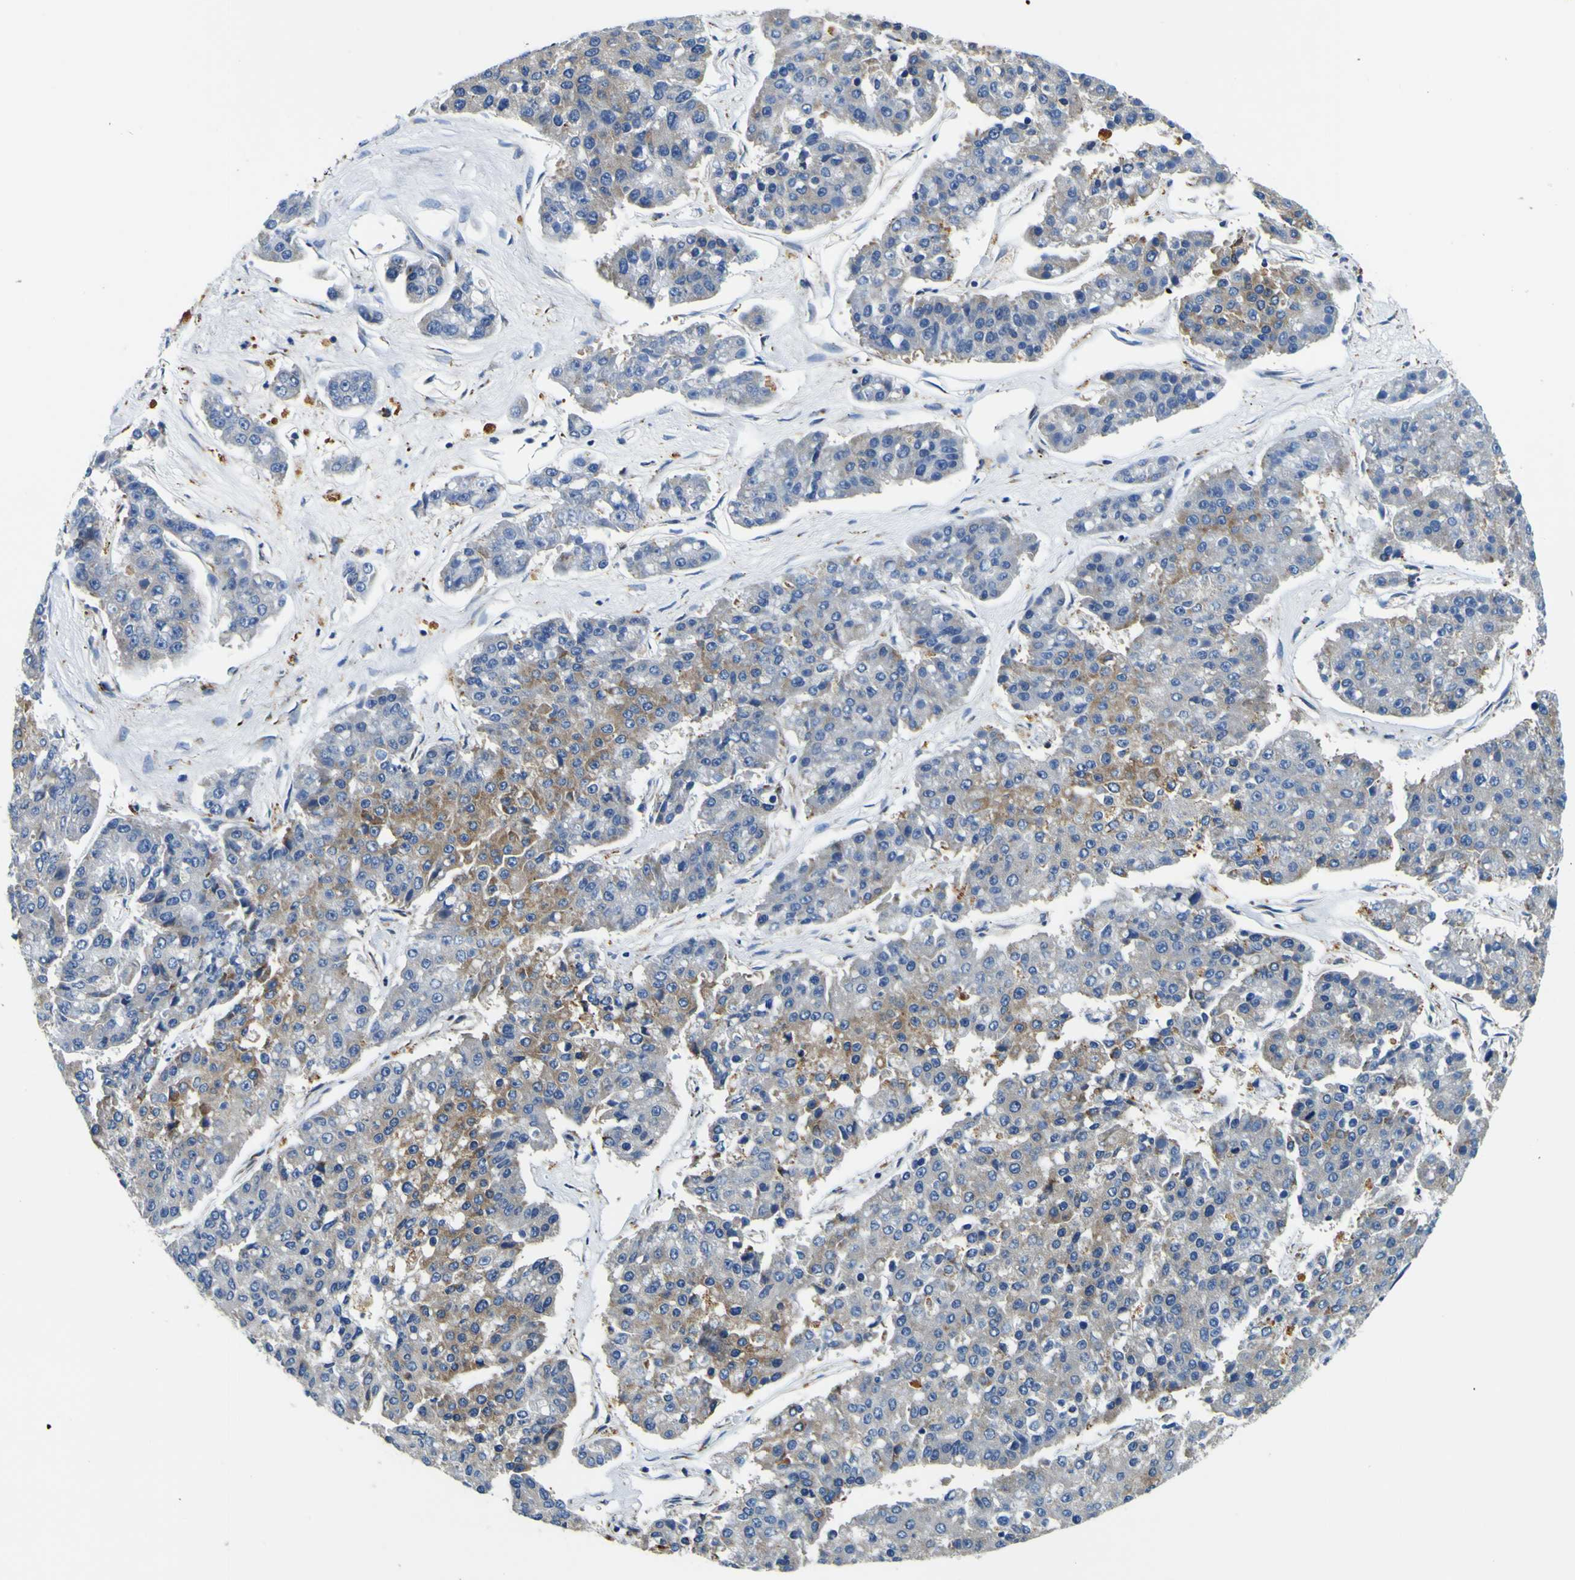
{"staining": {"intensity": "moderate", "quantity": "<25%", "location": "cytoplasmic/membranous"}, "tissue": "pancreatic cancer", "cell_type": "Tumor cells", "image_type": "cancer", "snomed": [{"axis": "morphology", "description": "Adenocarcinoma, NOS"}, {"axis": "topography", "description": "Pancreas"}], "caption": "Immunohistochemical staining of human pancreatic cancer (adenocarcinoma) displays low levels of moderate cytoplasmic/membranous protein staining in approximately <25% of tumor cells.", "gene": "NLRP3", "patient": {"sex": "male", "age": 50}}